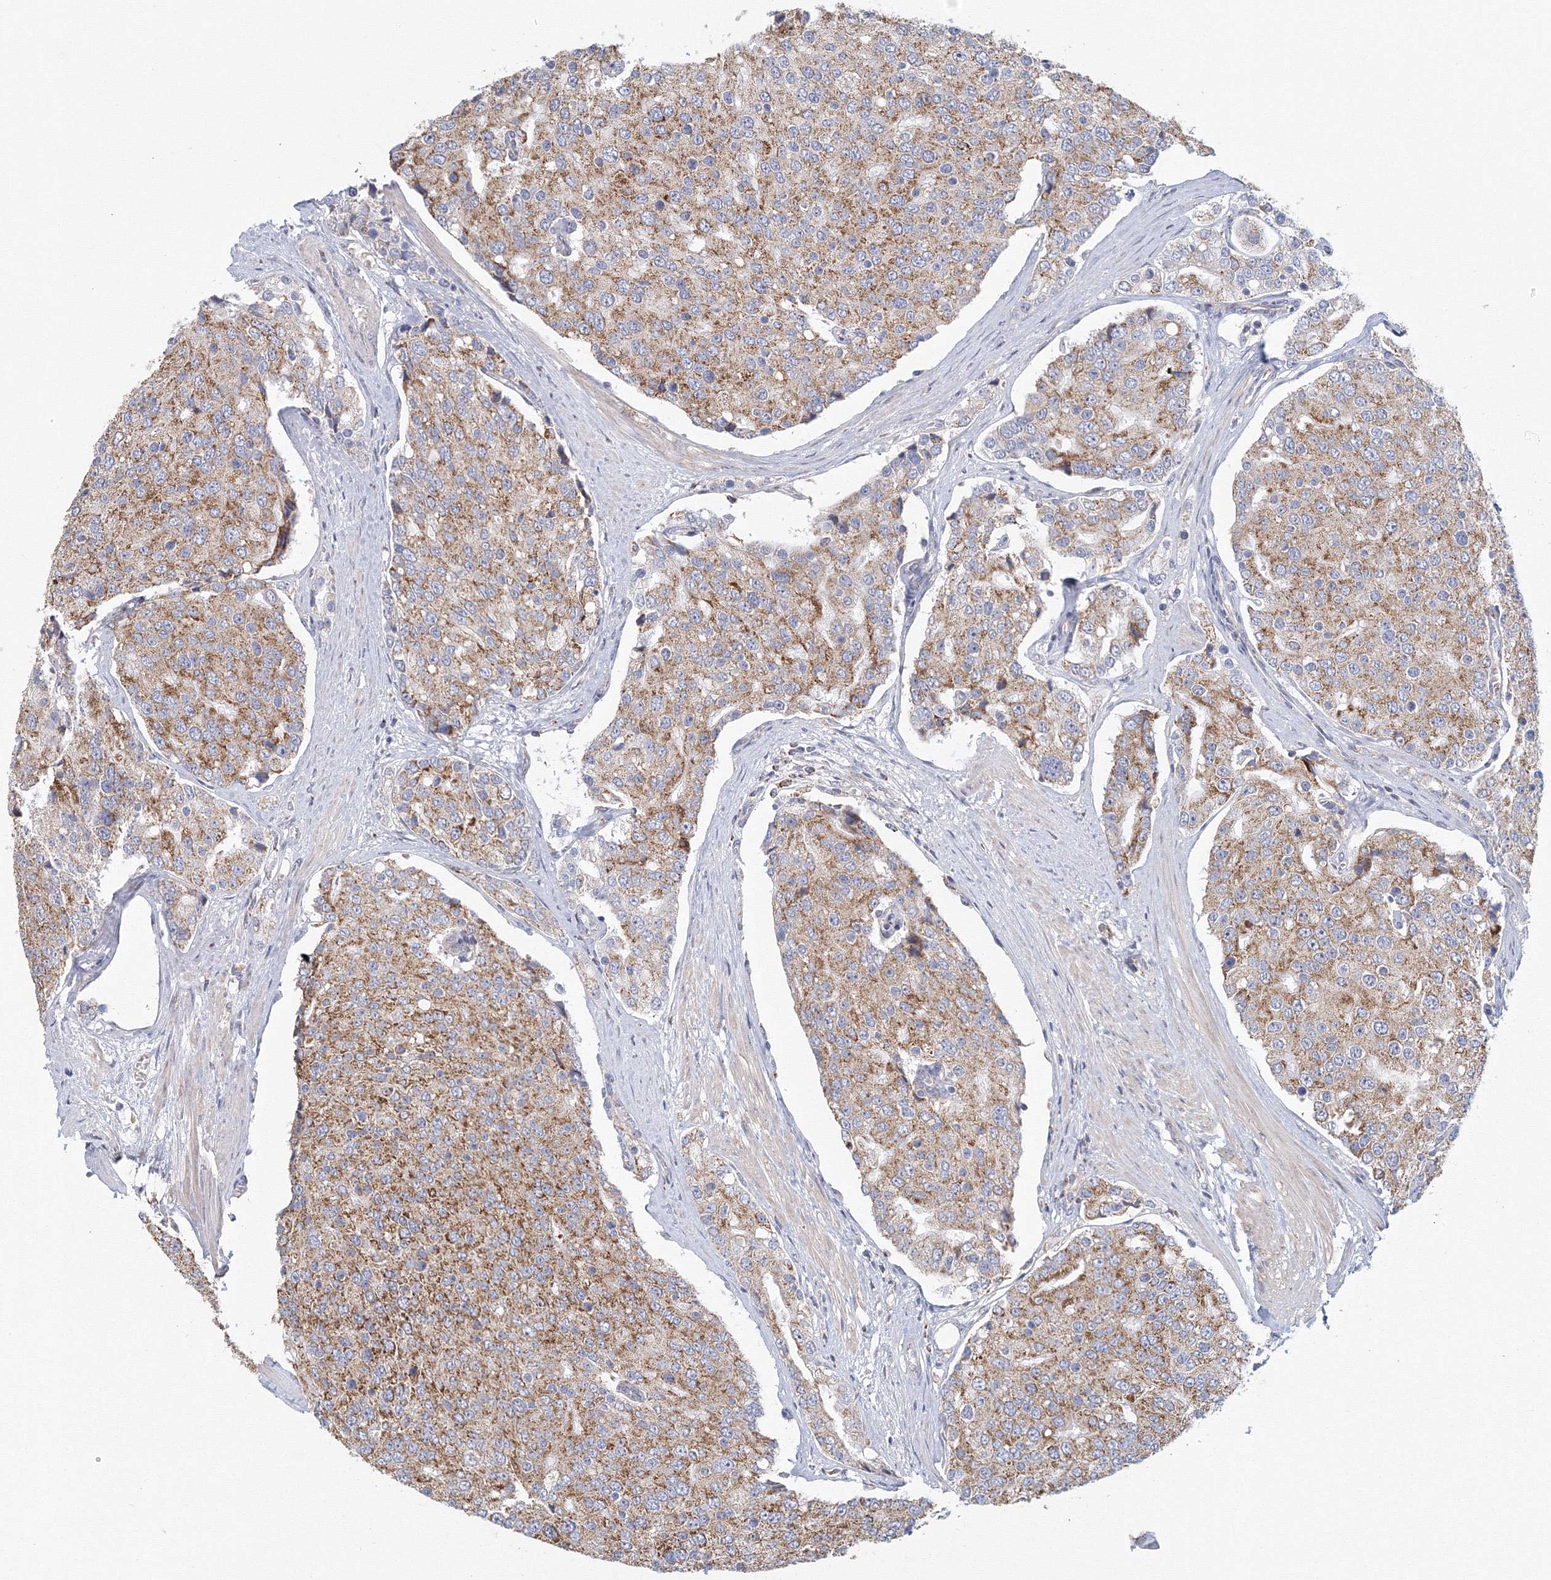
{"staining": {"intensity": "moderate", "quantity": "25%-75%", "location": "cytoplasmic/membranous"}, "tissue": "prostate cancer", "cell_type": "Tumor cells", "image_type": "cancer", "snomed": [{"axis": "morphology", "description": "Adenocarcinoma, High grade"}, {"axis": "topography", "description": "Prostate"}], "caption": "Immunohistochemical staining of human prostate cancer (high-grade adenocarcinoma) displays medium levels of moderate cytoplasmic/membranous protein positivity in approximately 25%-75% of tumor cells. The staining is performed using DAB brown chromogen to label protein expression. The nuclei are counter-stained blue using hematoxylin.", "gene": "GRPEL1", "patient": {"sex": "male", "age": 50}}